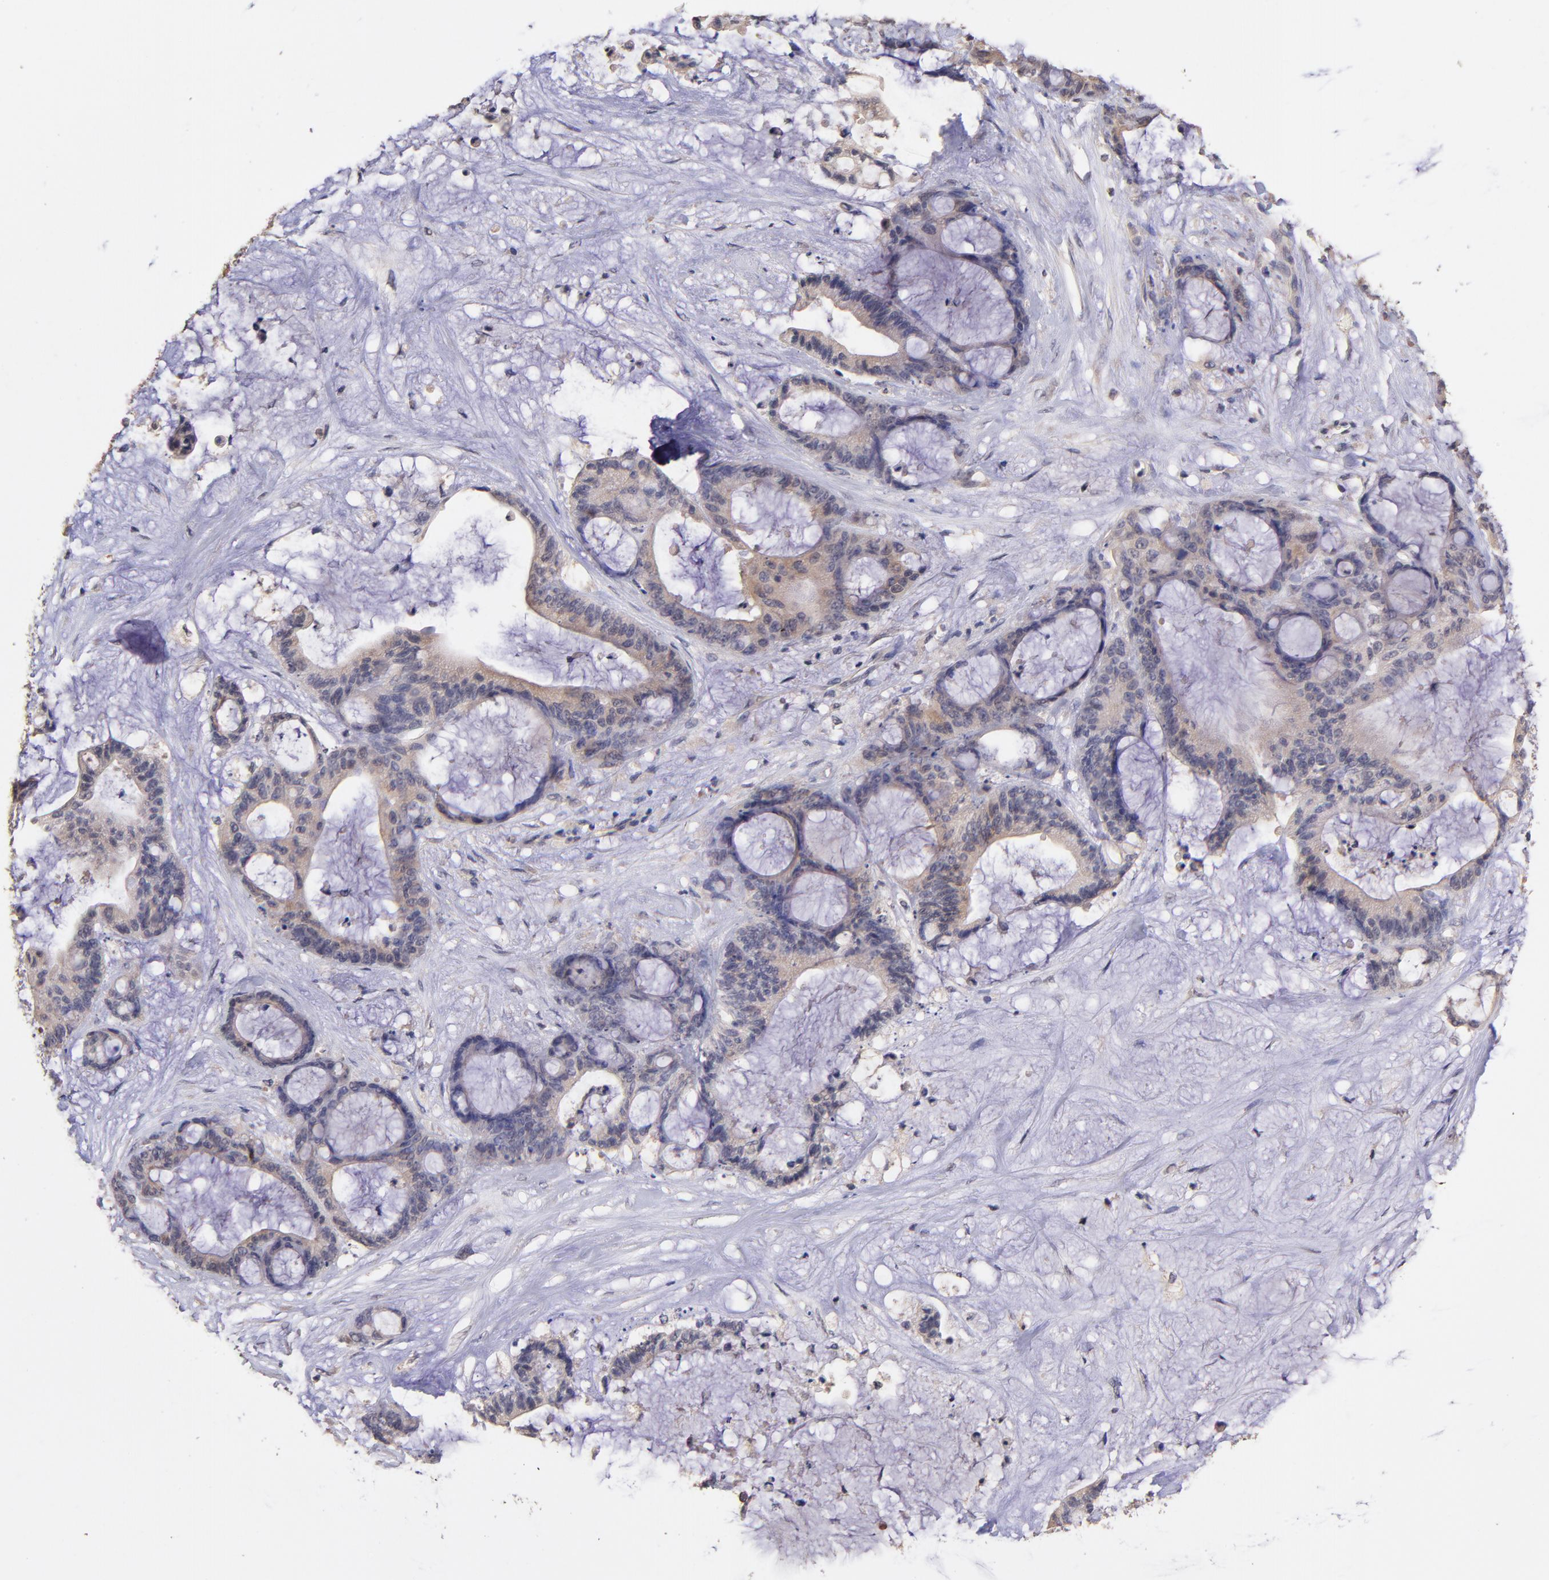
{"staining": {"intensity": "weak", "quantity": ">75%", "location": "cytoplasmic/membranous"}, "tissue": "liver cancer", "cell_type": "Tumor cells", "image_type": "cancer", "snomed": [{"axis": "morphology", "description": "Cholangiocarcinoma"}, {"axis": "topography", "description": "Liver"}], "caption": "Liver cancer (cholangiocarcinoma) tissue reveals weak cytoplasmic/membranous positivity in approximately >75% of tumor cells, visualized by immunohistochemistry.", "gene": "RNASEL", "patient": {"sex": "female", "age": 73}}